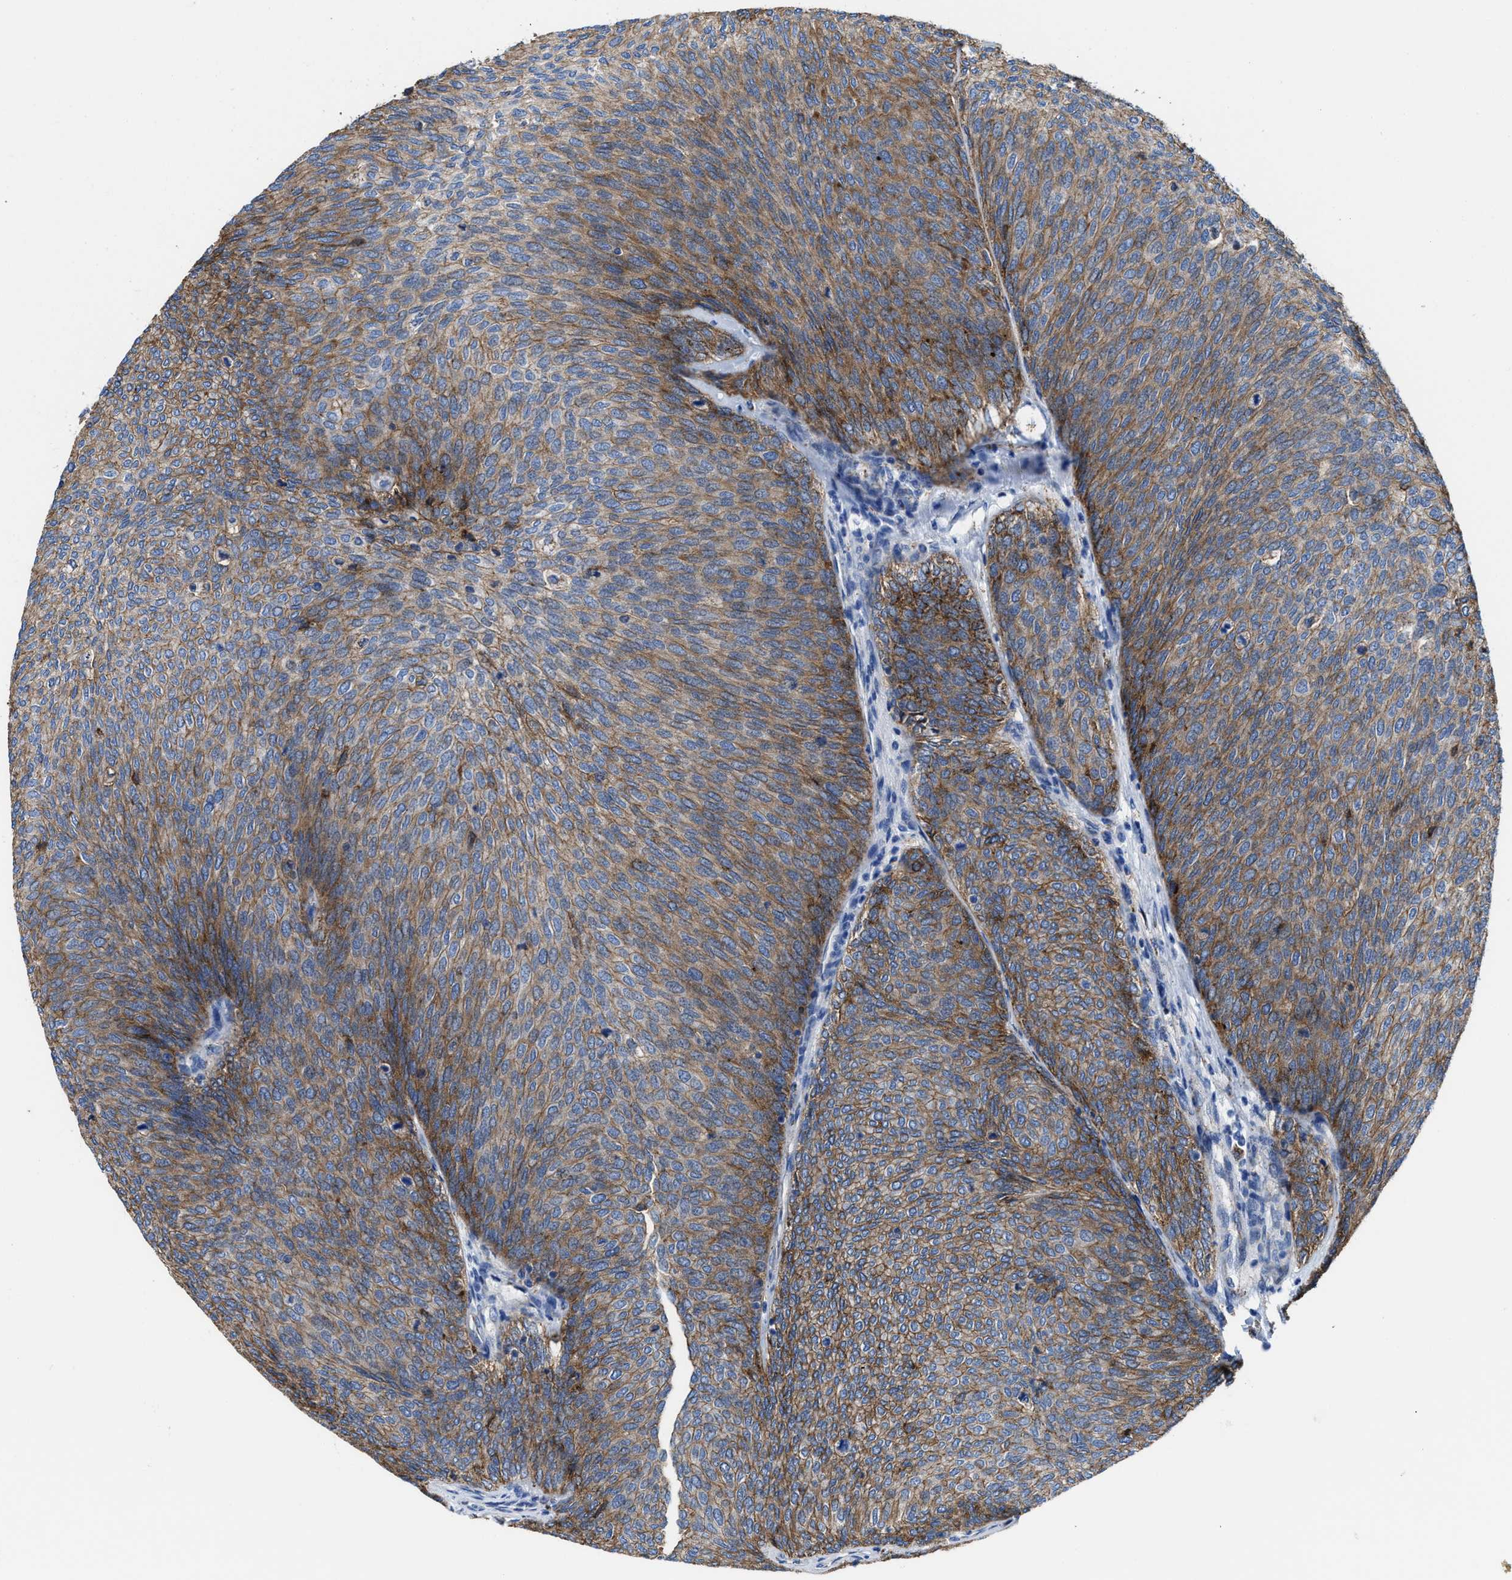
{"staining": {"intensity": "moderate", "quantity": ">75%", "location": "cytoplasmic/membranous"}, "tissue": "urothelial cancer", "cell_type": "Tumor cells", "image_type": "cancer", "snomed": [{"axis": "morphology", "description": "Urothelial carcinoma, Low grade"}, {"axis": "topography", "description": "Urinary bladder"}], "caption": "Urothelial cancer was stained to show a protein in brown. There is medium levels of moderate cytoplasmic/membranous expression in approximately >75% of tumor cells. The protein is stained brown, and the nuclei are stained in blue (DAB IHC with brightfield microscopy, high magnification).", "gene": "ALDH1B1", "patient": {"sex": "female", "age": 79}}